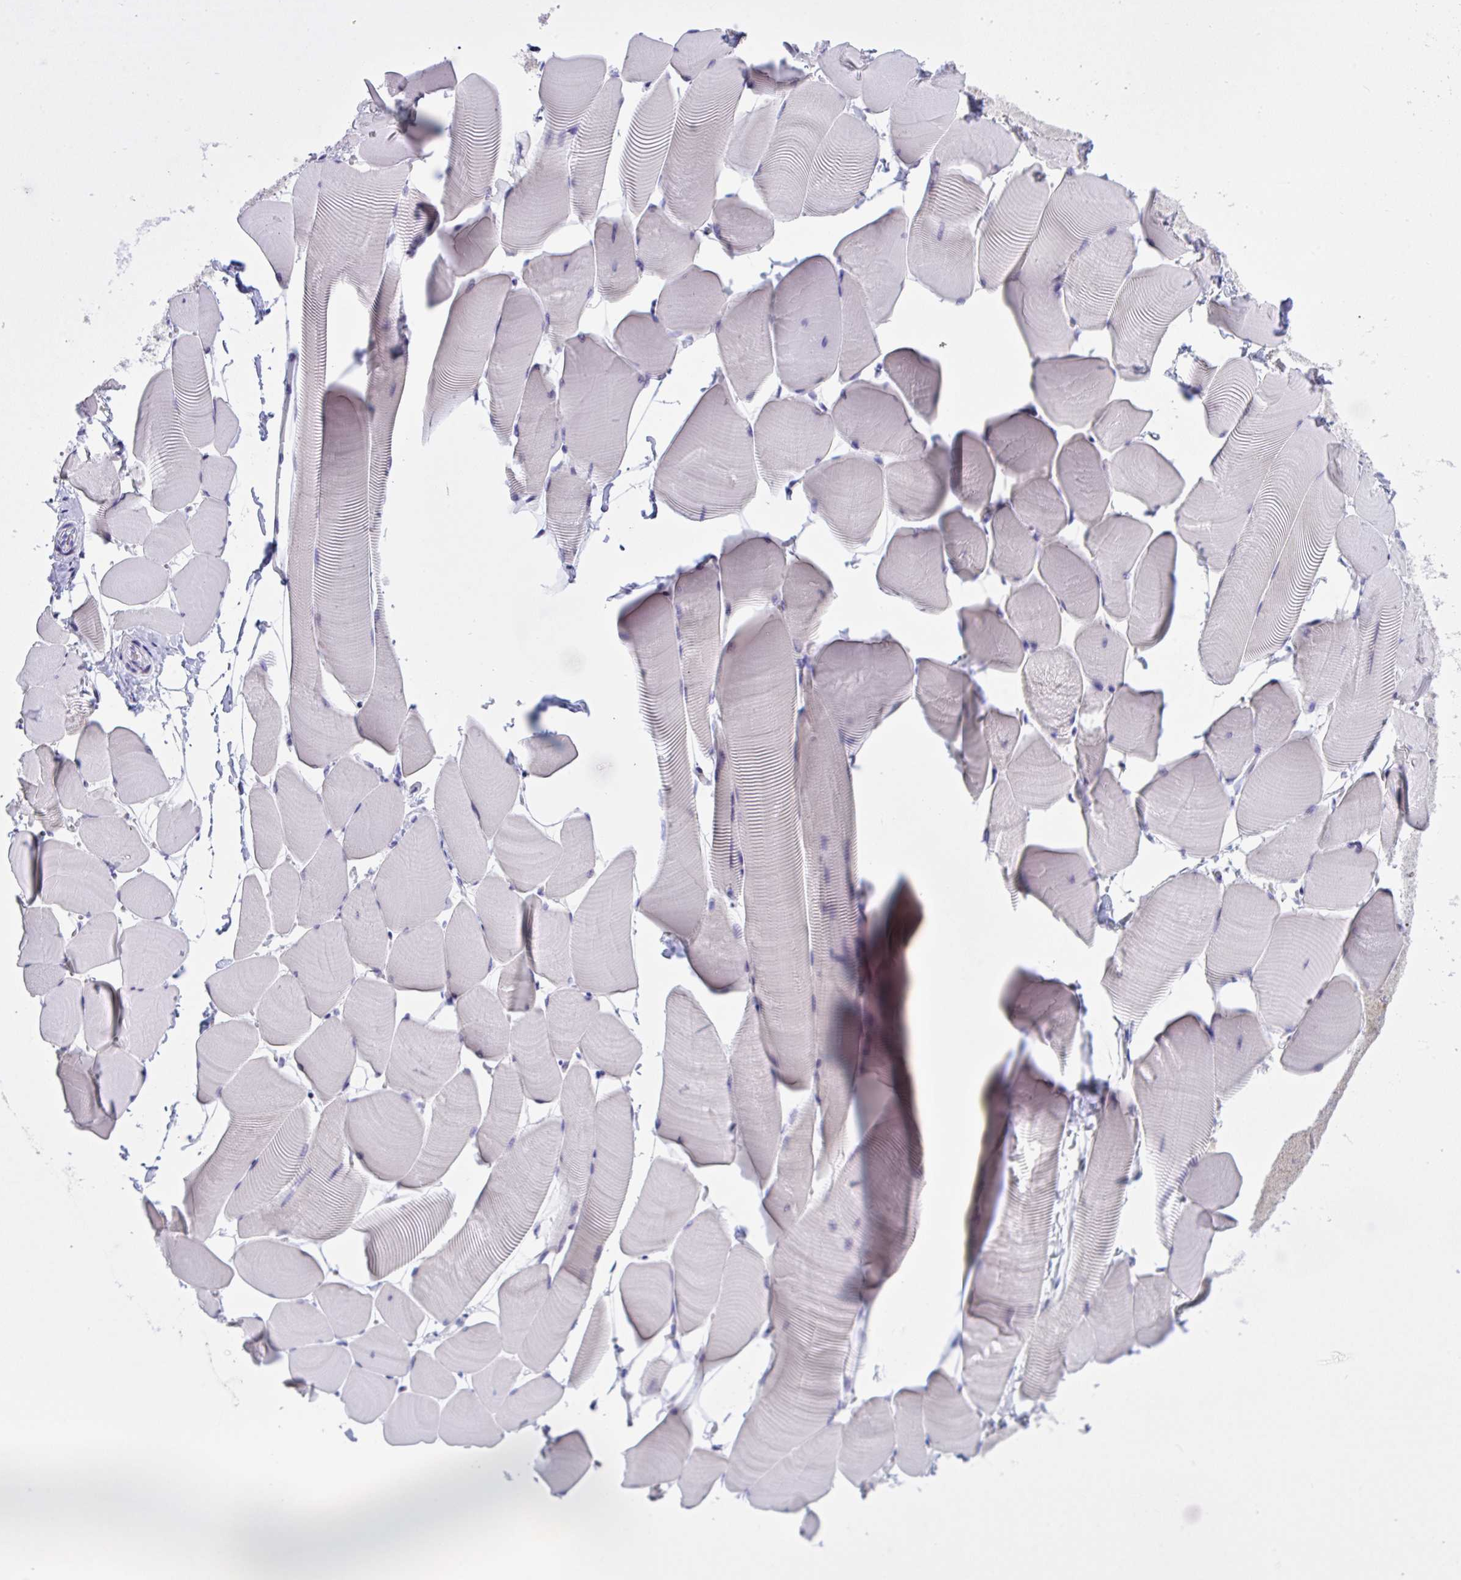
{"staining": {"intensity": "negative", "quantity": "none", "location": "none"}, "tissue": "skeletal muscle", "cell_type": "Myocytes", "image_type": "normal", "snomed": [{"axis": "morphology", "description": "Normal tissue, NOS"}, {"axis": "topography", "description": "Skeletal muscle"}], "caption": "IHC histopathology image of unremarkable human skeletal muscle stained for a protein (brown), which demonstrates no expression in myocytes.", "gene": "YBX2", "patient": {"sex": "male", "age": 25}}